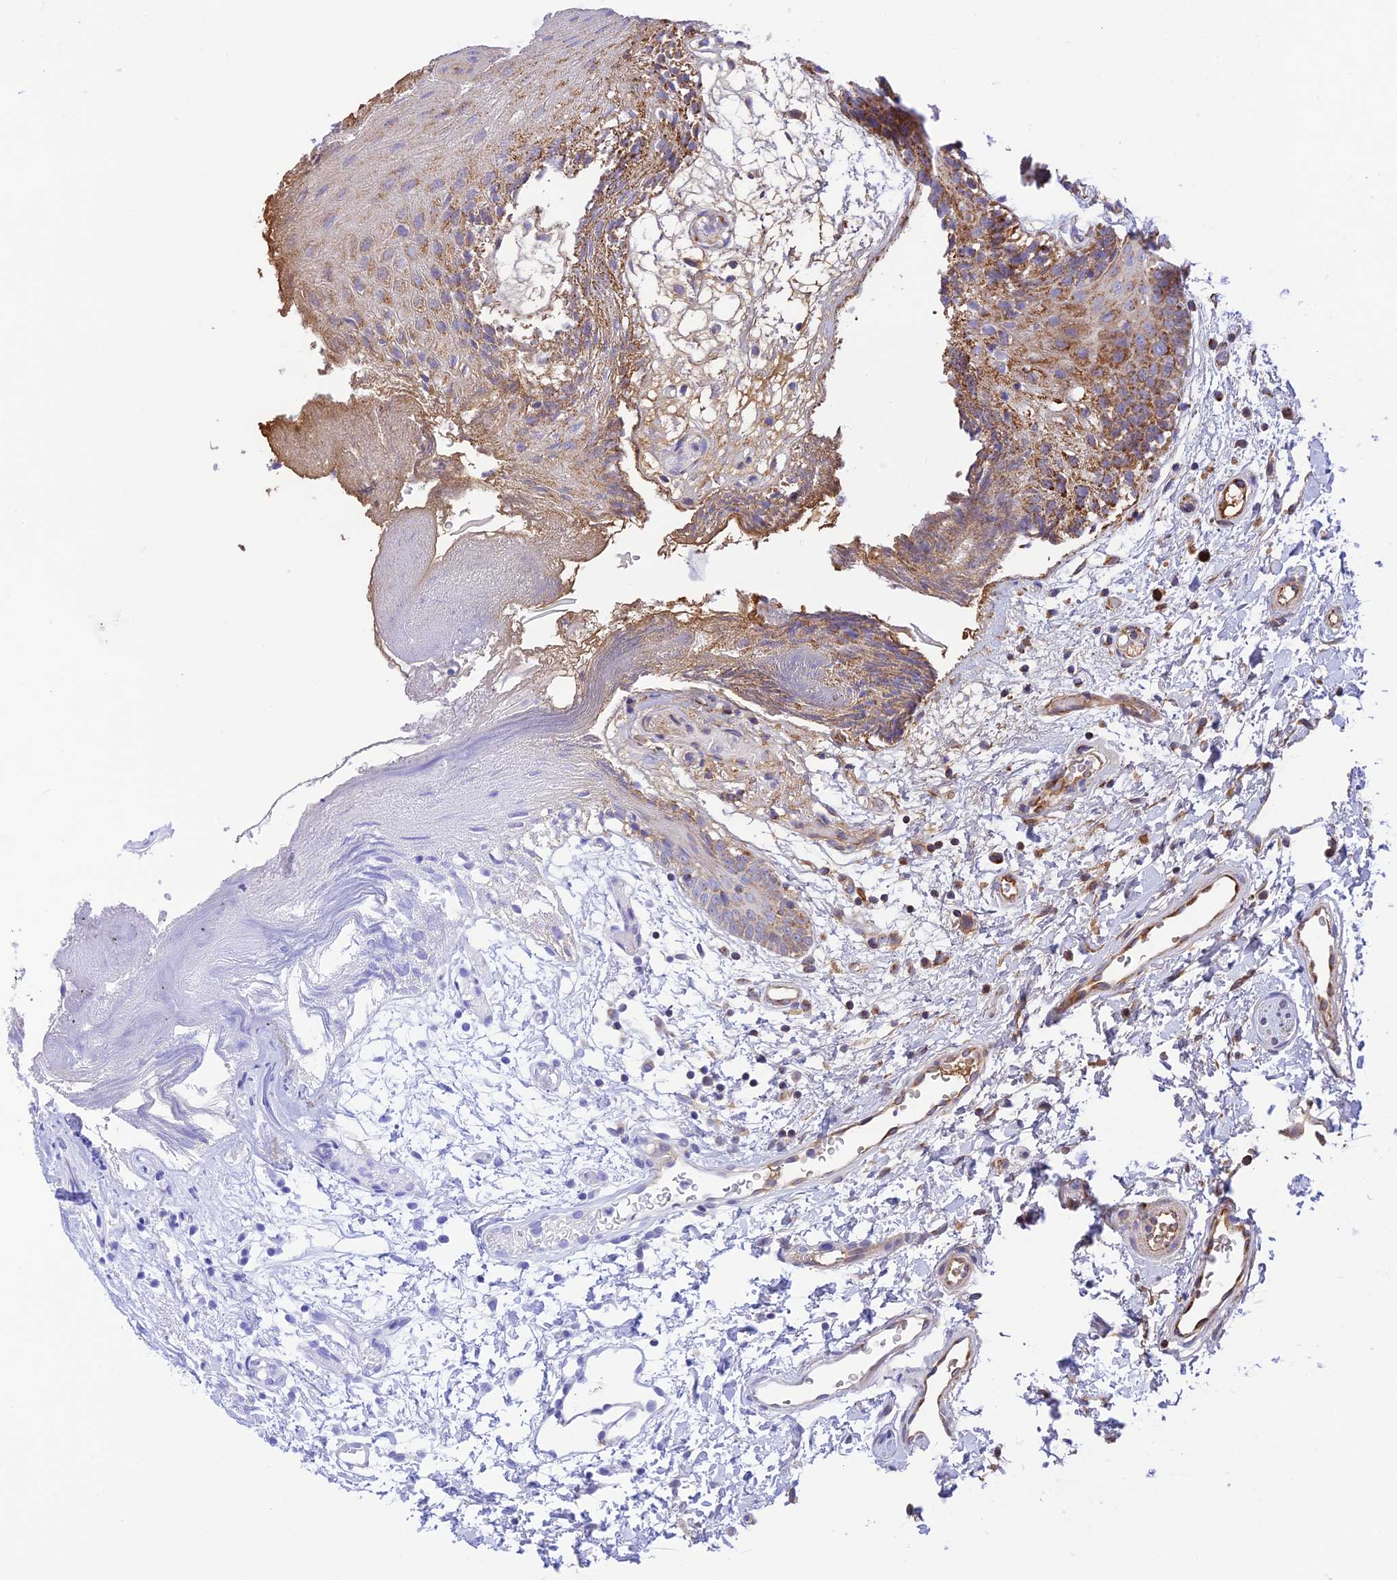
{"staining": {"intensity": "moderate", "quantity": "<25%", "location": "cytoplasmic/membranous"}, "tissue": "oral mucosa", "cell_type": "Squamous epithelial cells", "image_type": "normal", "snomed": [{"axis": "morphology", "description": "Normal tissue, NOS"}, {"axis": "topography", "description": "Skeletal muscle"}, {"axis": "topography", "description": "Oral tissue"}, {"axis": "topography", "description": "Salivary gland"}, {"axis": "topography", "description": "Peripheral nerve tissue"}], "caption": "Immunohistochemical staining of normal human oral mucosa demonstrates moderate cytoplasmic/membranous protein expression in about <25% of squamous epithelial cells.", "gene": "UAP1L1", "patient": {"sex": "male", "age": 54}}